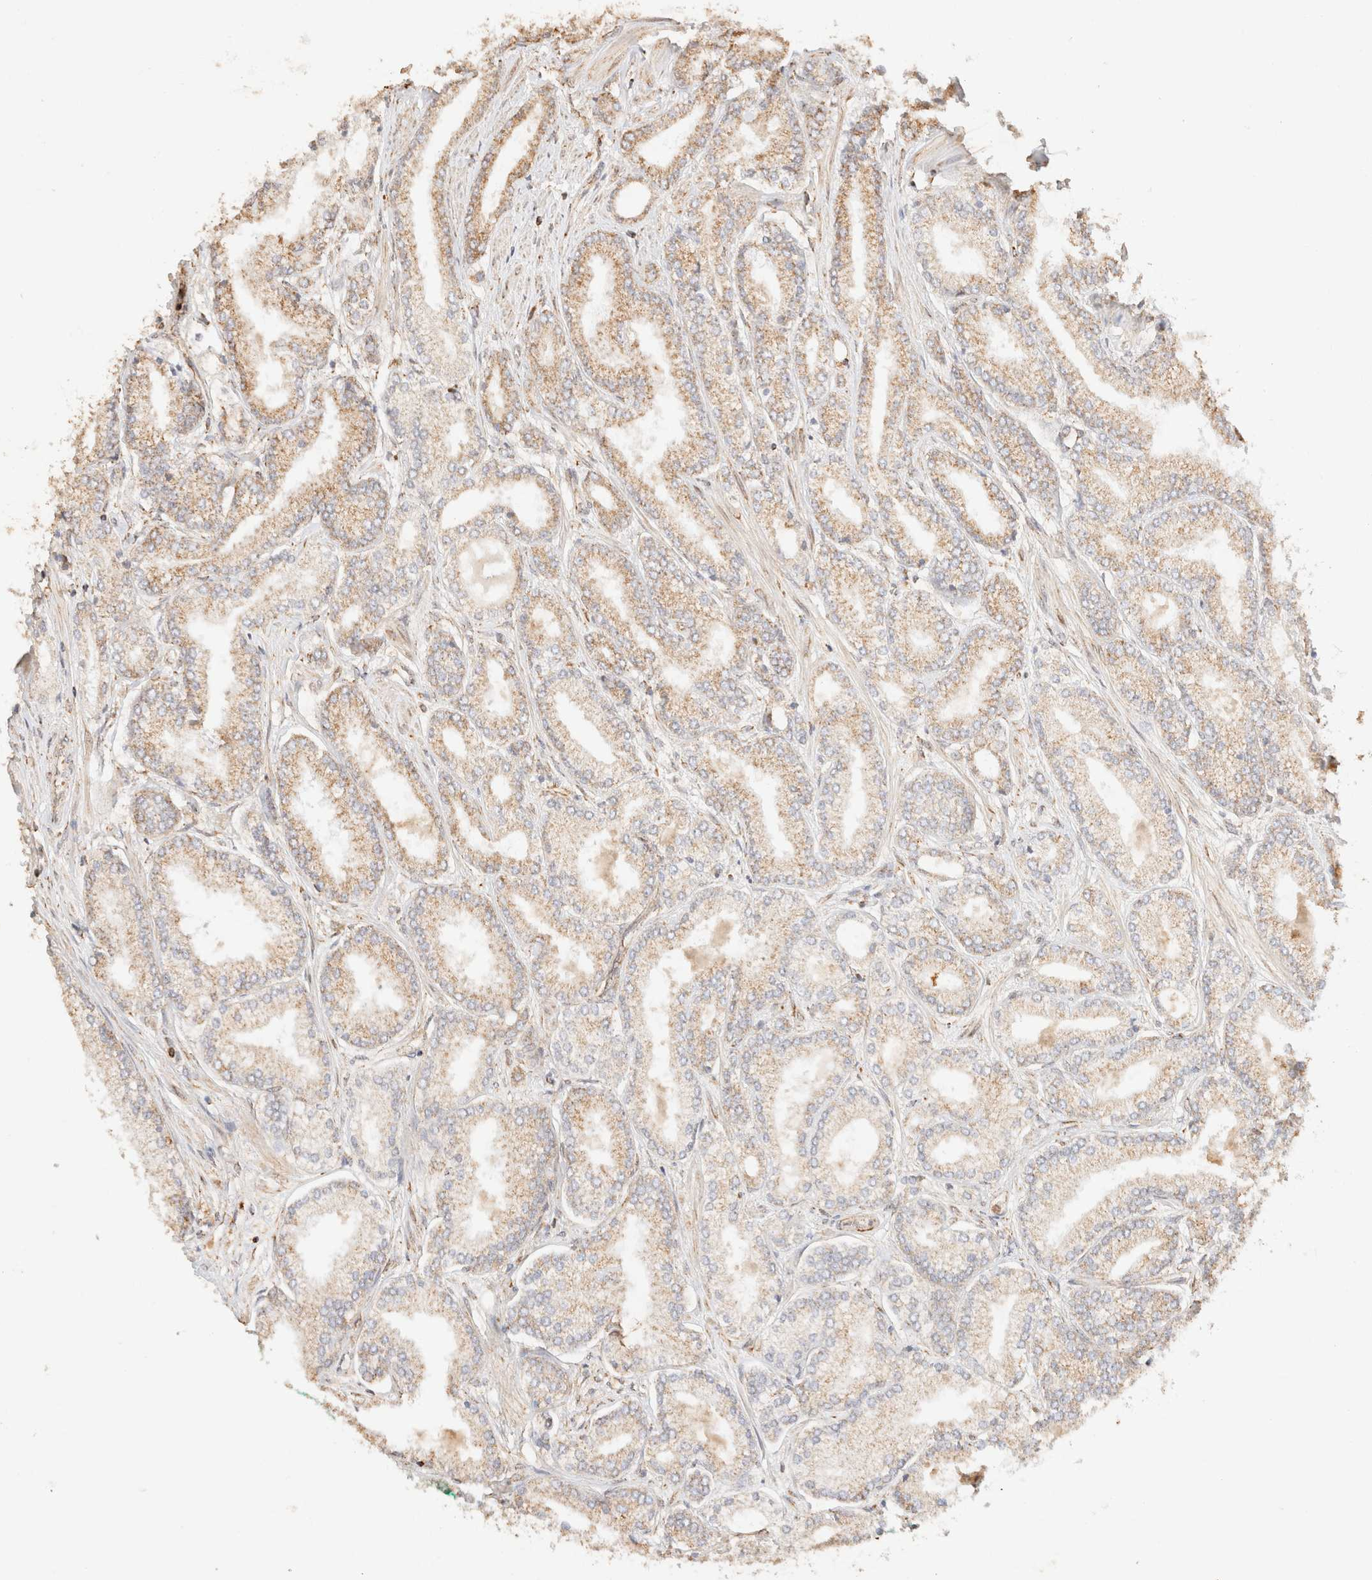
{"staining": {"intensity": "weak", "quantity": ">75%", "location": "cytoplasmic/membranous"}, "tissue": "prostate cancer", "cell_type": "Tumor cells", "image_type": "cancer", "snomed": [{"axis": "morphology", "description": "Adenocarcinoma, Low grade"}, {"axis": "topography", "description": "Prostate"}], "caption": "Tumor cells display low levels of weak cytoplasmic/membranous expression in about >75% of cells in adenocarcinoma (low-grade) (prostate).", "gene": "TACO1", "patient": {"sex": "male", "age": 62}}